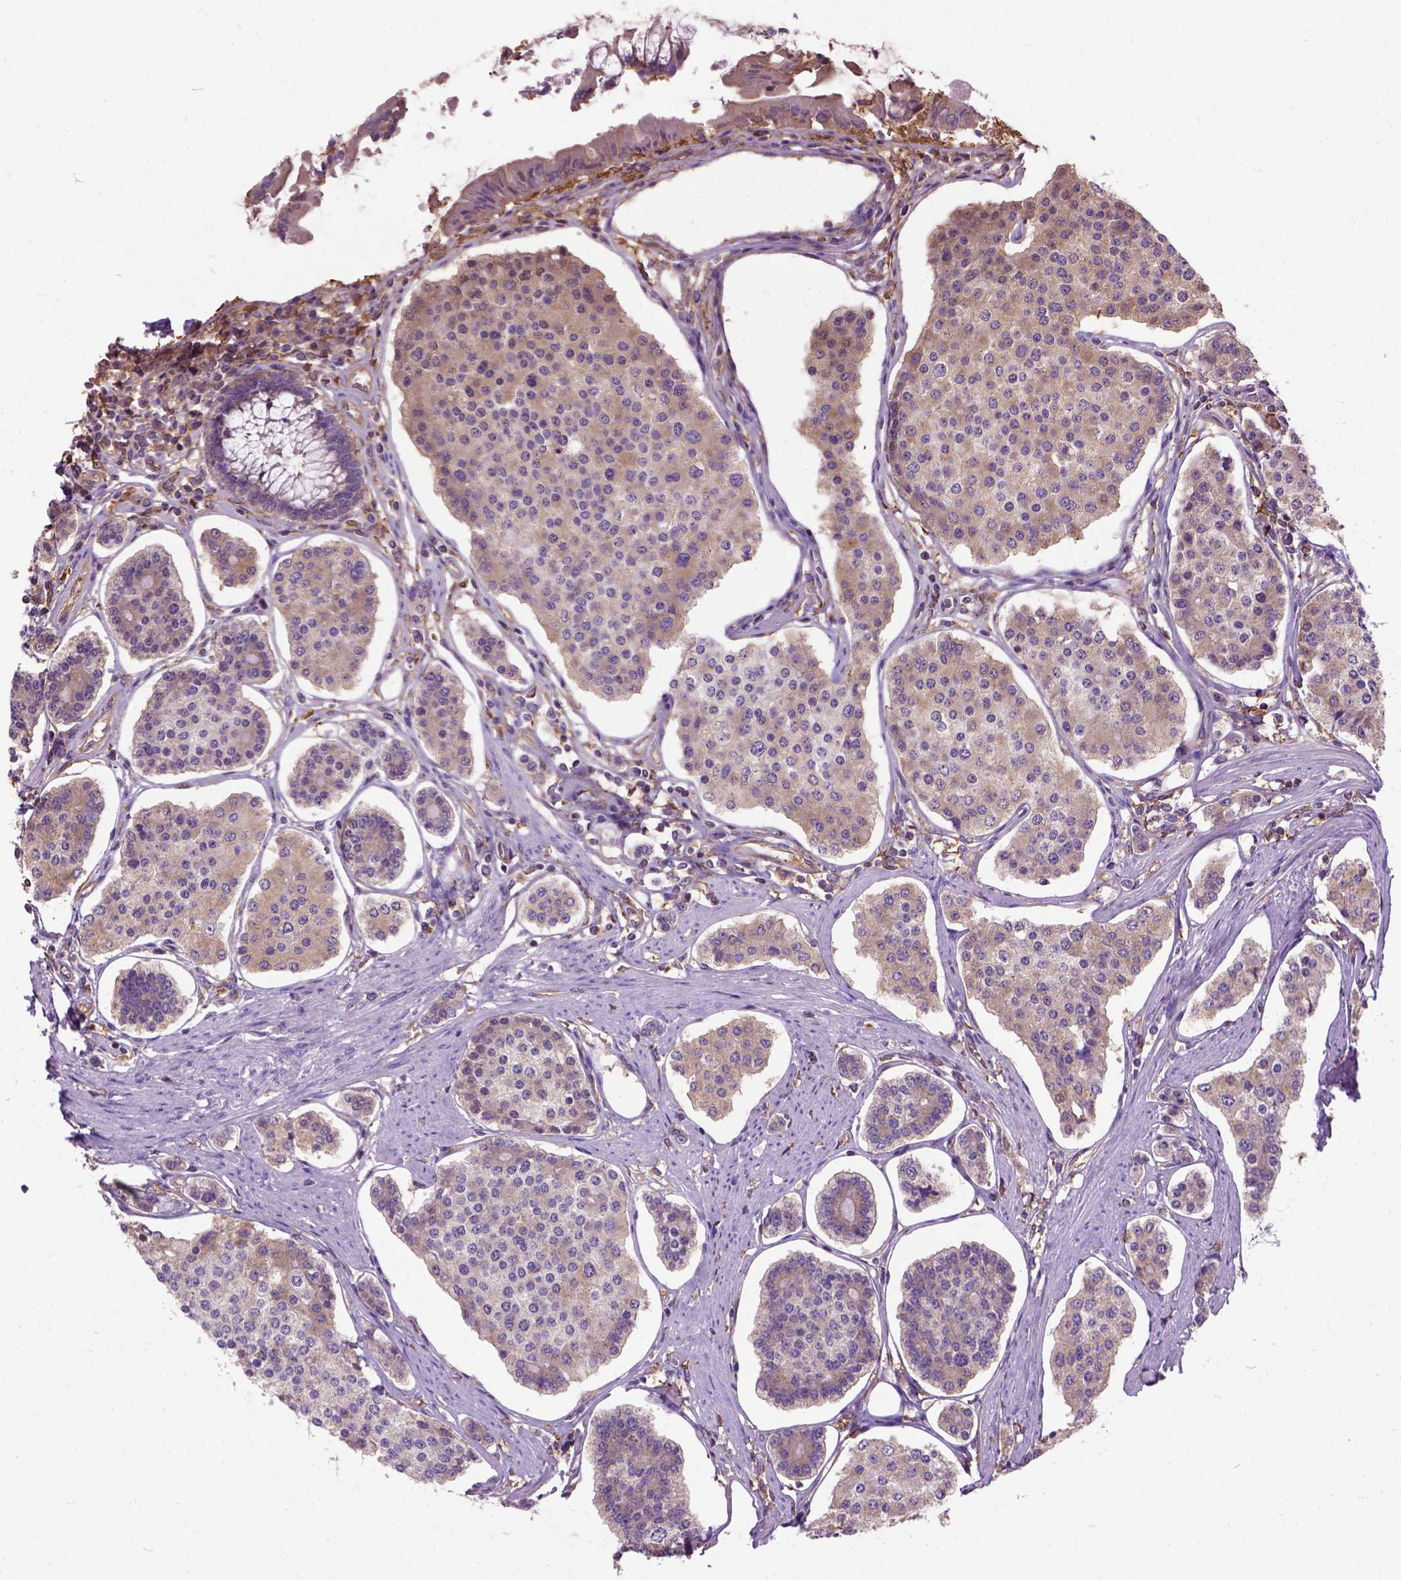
{"staining": {"intensity": "weak", "quantity": ">75%", "location": "cytoplasmic/membranous"}, "tissue": "carcinoid", "cell_type": "Tumor cells", "image_type": "cancer", "snomed": [{"axis": "morphology", "description": "Carcinoid, malignant, NOS"}, {"axis": "topography", "description": "Small intestine"}], "caption": "Carcinoid was stained to show a protein in brown. There is low levels of weak cytoplasmic/membranous staining in approximately >75% of tumor cells.", "gene": "SEMA4F", "patient": {"sex": "female", "age": 65}}